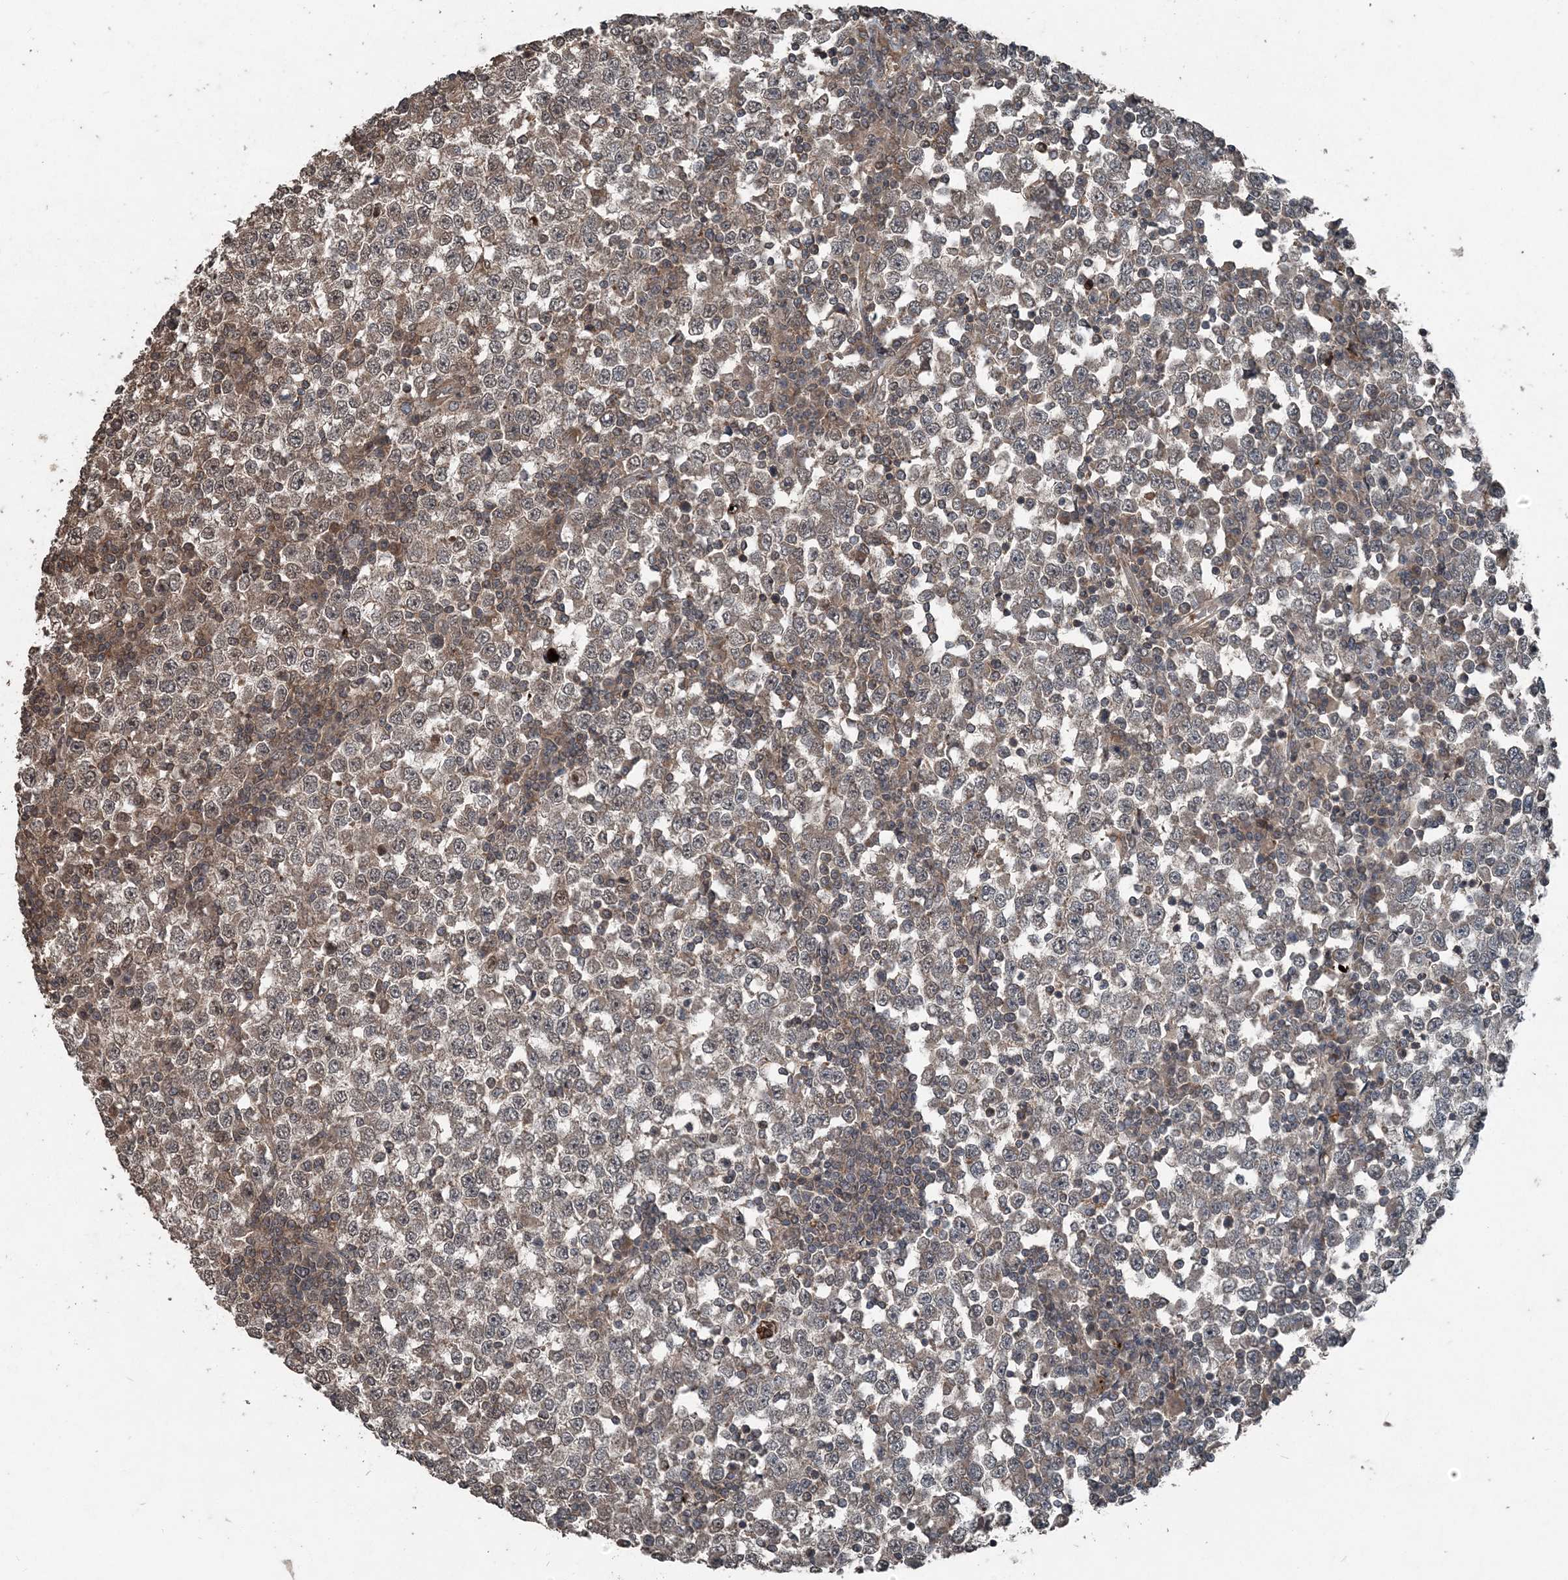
{"staining": {"intensity": "negative", "quantity": "none", "location": "none"}, "tissue": "testis cancer", "cell_type": "Tumor cells", "image_type": "cancer", "snomed": [{"axis": "morphology", "description": "Seminoma, NOS"}, {"axis": "topography", "description": "Testis"}], "caption": "IHC image of neoplastic tissue: testis seminoma stained with DAB (3,3'-diaminobenzidine) demonstrates no significant protein expression in tumor cells.", "gene": "CFL1", "patient": {"sex": "male", "age": 65}}